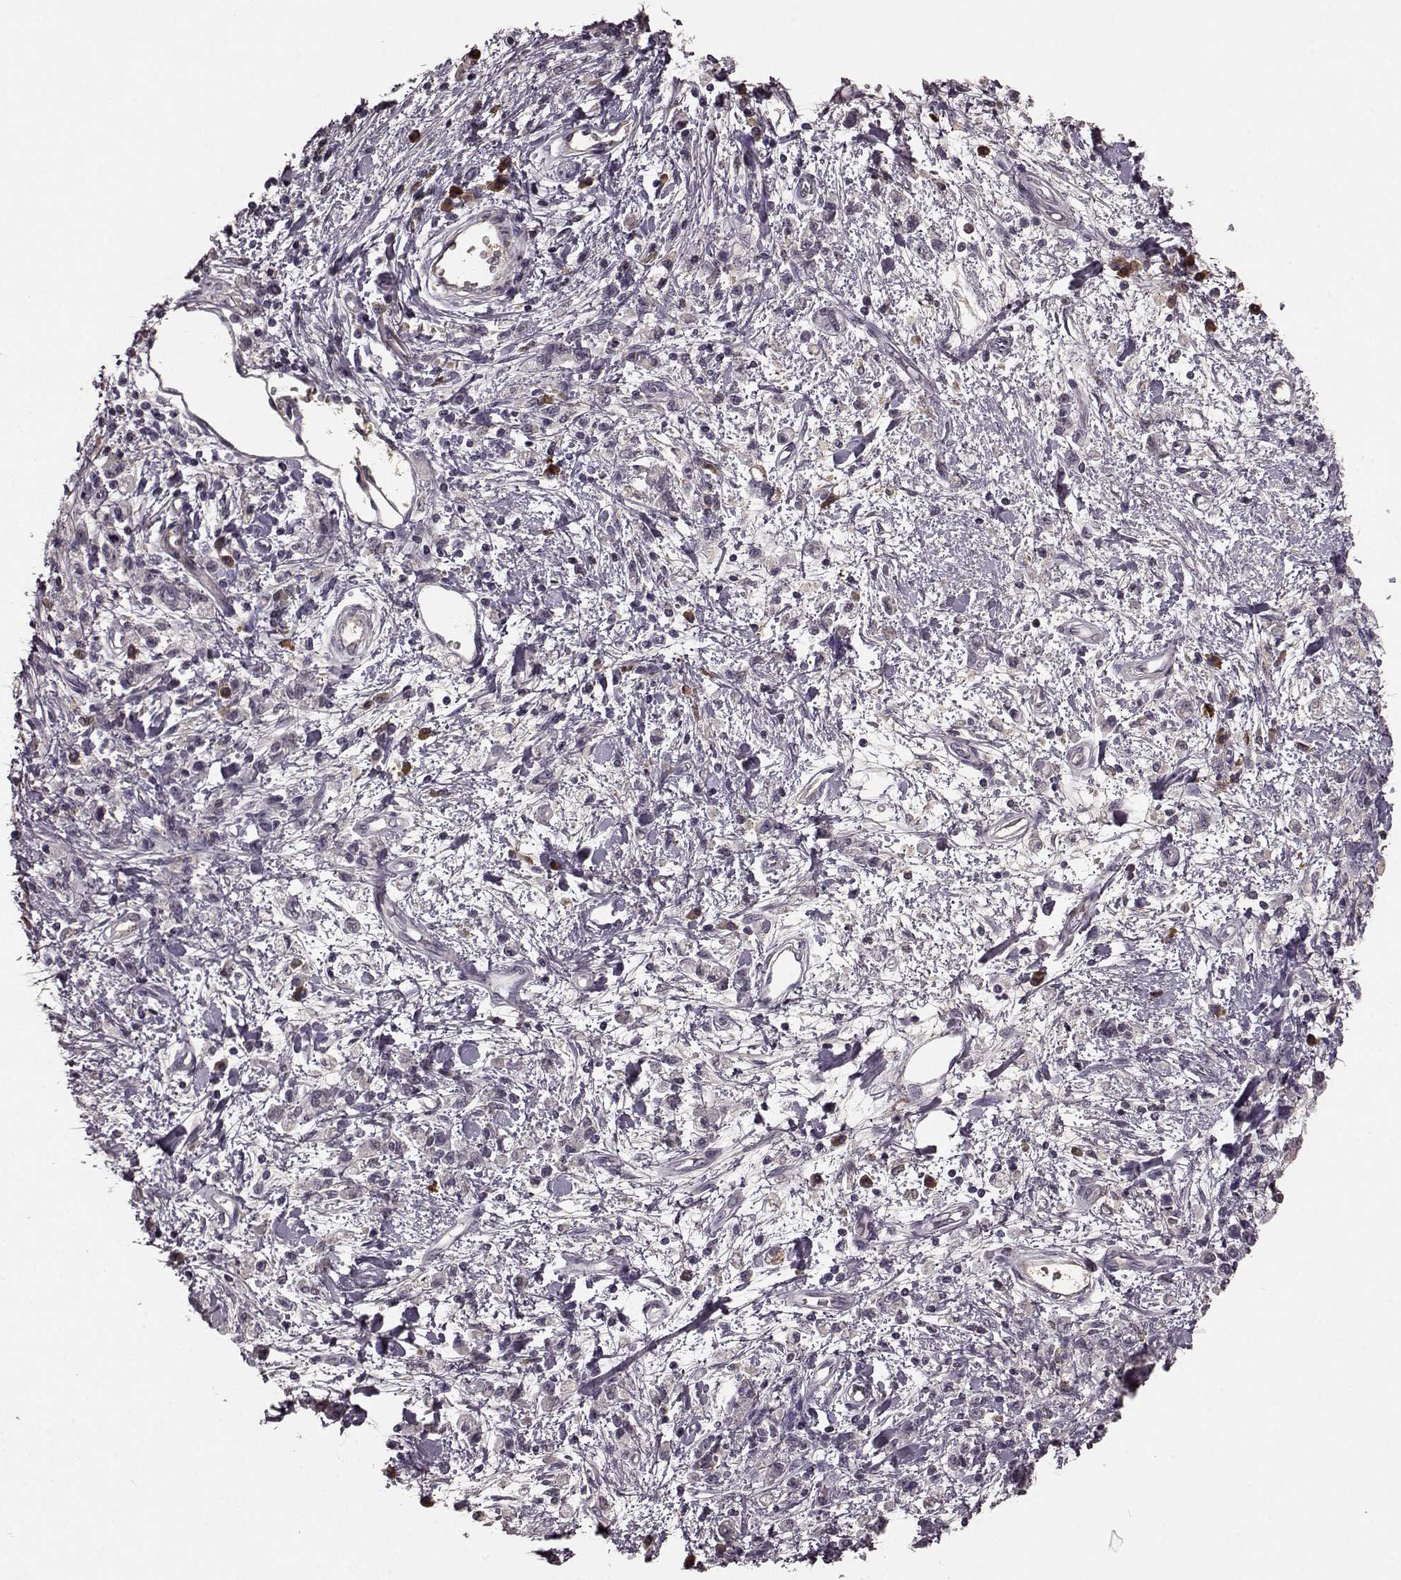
{"staining": {"intensity": "negative", "quantity": "none", "location": "none"}, "tissue": "stomach cancer", "cell_type": "Tumor cells", "image_type": "cancer", "snomed": [{"axis": "morphology", "description": "Adenocarcinoma, NOS"}, {"axis": "topography", "description": "Stomach"}], "caption": "Immunohistochemistry of stomach cancer (adenocarcinoma) shows no expression in tumor cells.", "gene": "NRL", "patient": {"sex": "male", "age": 77}}